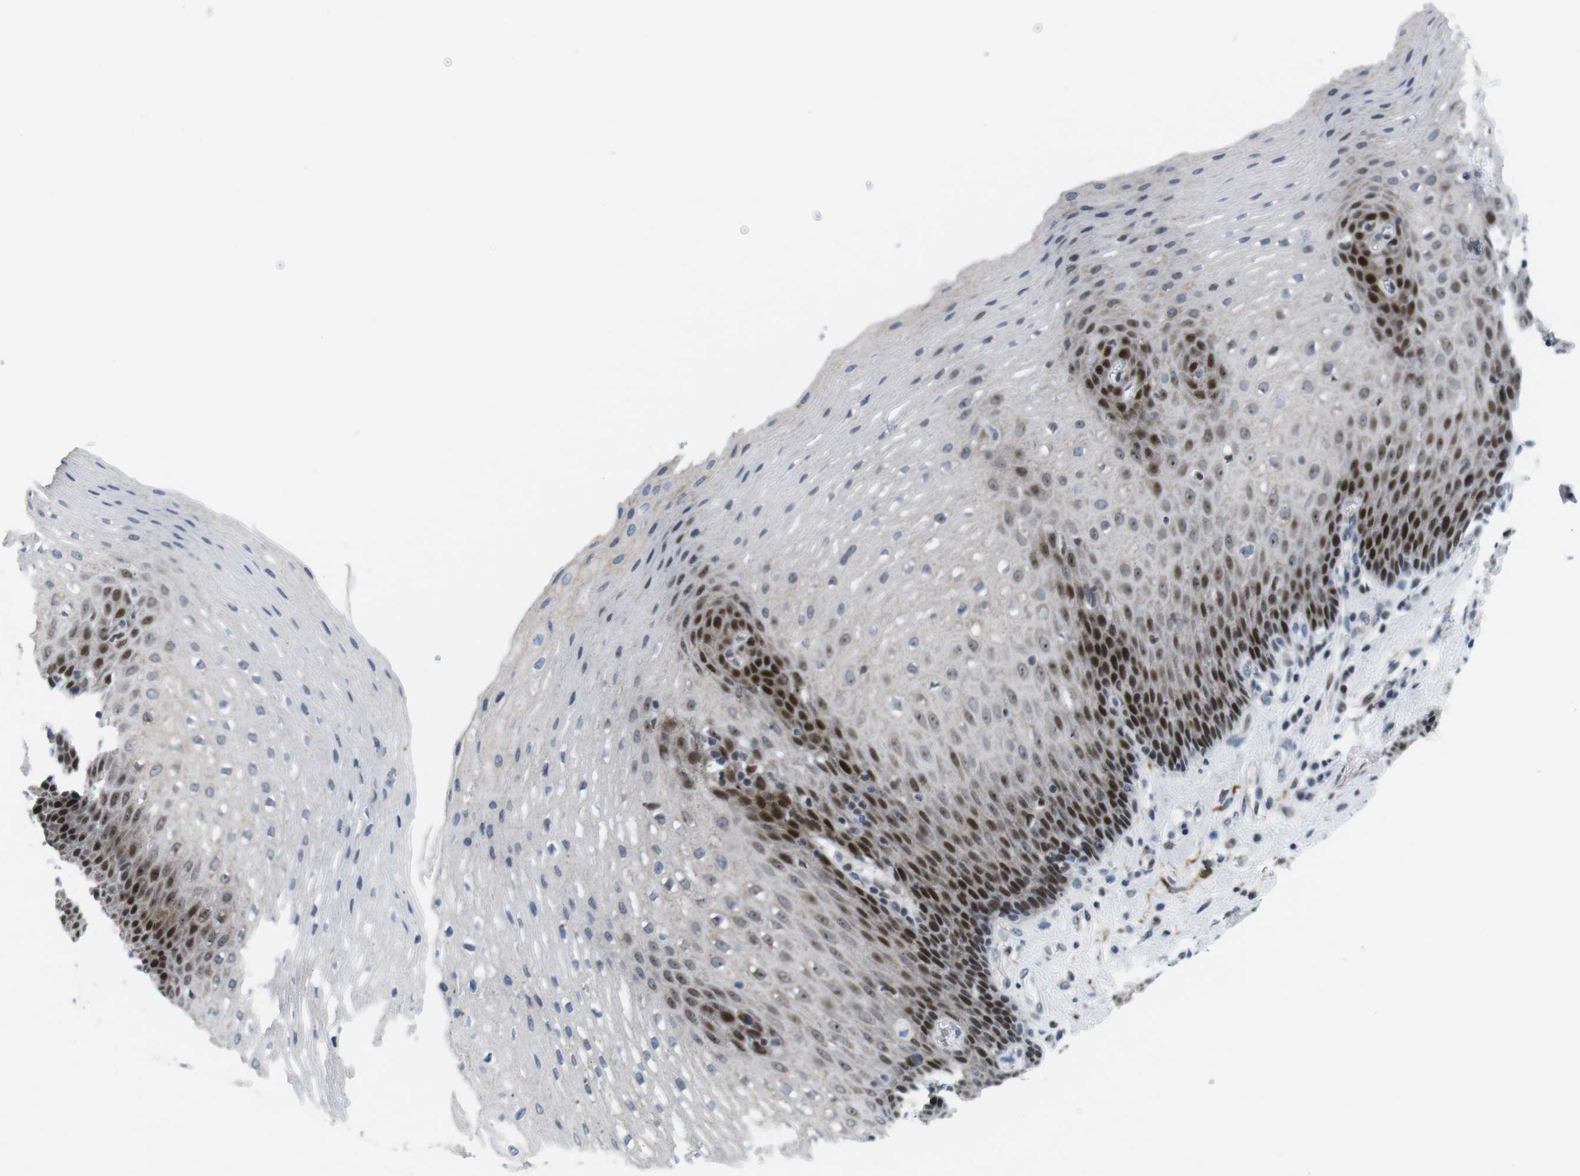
{"staining": {"intensity": "strong", "quantity": "25%-75%", "location": "nuclear"}, "tissue": "esophagus", "cell_type": "Squamous epithelial cells", "image_type": "normal", "snomed": [{"axis": "morphology", "description": "Normal tissue, NOS"}, {"axis": "topography", "description": "Esophagus"}], "caption": "Immunohistochemical staining of benign esophagus exhibits high levels of strong nuclear positivity in about 25%-75% of squamous epithelial cells. Using DAB (brown) and hematoxylin (blue) stains, captured at high magnification using brightfield microscopy.", "gene": "MLH1", "patient": {"sex": "male", "age": 48}}